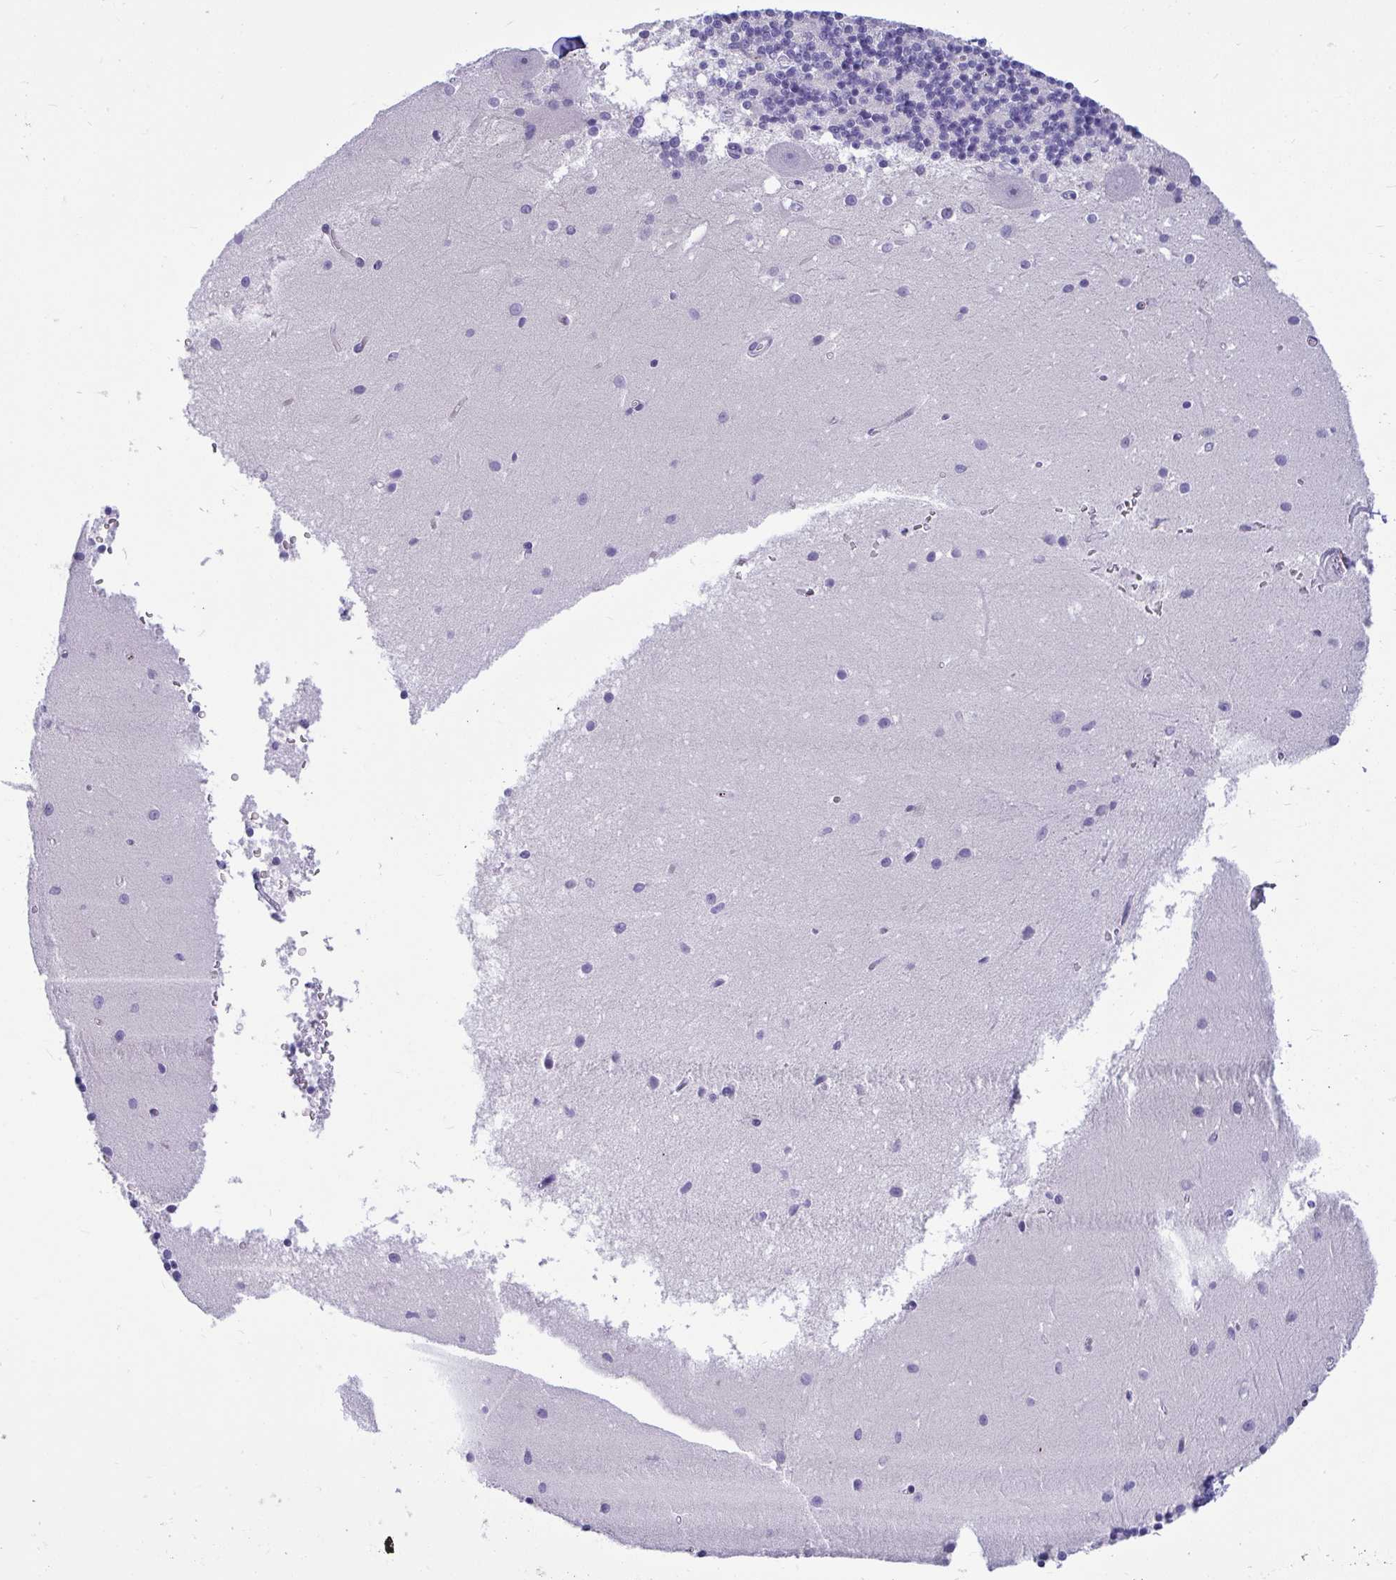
{"staining": {"intensity": "negative", "quantity": "none", "location": "none"}, "tissue": "cerebellum", "cell_type": "Cells in granular layer", "image_type": "normal", "snomed": [{"axis": "morphology", "description": "Normal tissue, NOS"}, {"axis": "topography", "description": "Cerebellum"}], "caption": "DAB immunohistochemical staining of normal cerebellum demonstrates no significant expression in cells in granular layer.", "gene": "TSBP1", "patient": {"sex": "male", "age": 54}}